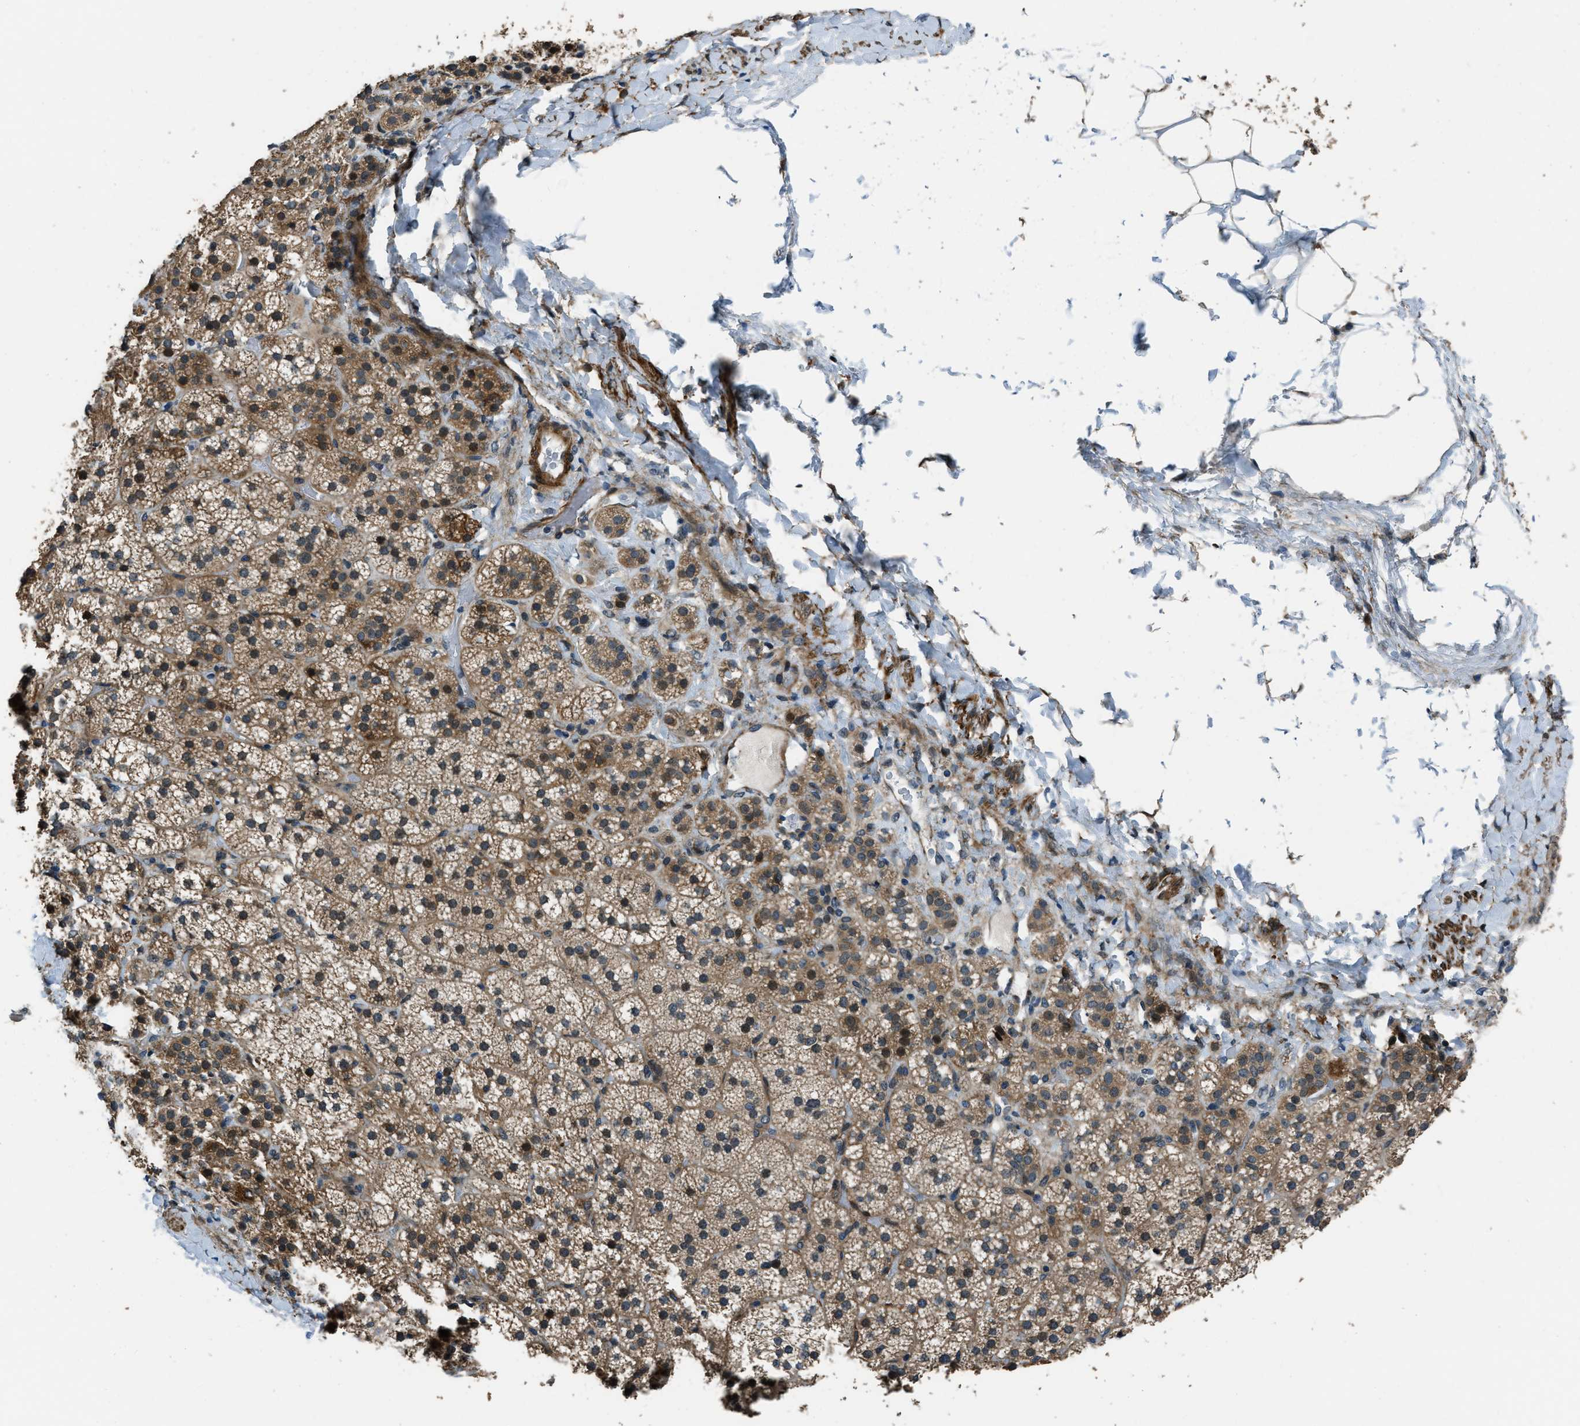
{"staining": {"intensity": "moderate", "quantity": ">75%", "location": "cytoplasmic/membranous,nuclear"}, "tissue": "adrenal gland", "cell_type": "Glandular cells", "image_type": "normal", "snomed": [{"axis": "morphology", "description": "Normal tissue, NOS"}, {"axis": "topography", "description": "Adrenal gland"}], "caption": "DAB (3,3'-diaminobenzidine) immunohistochemical staining of unremarkable adrenal gland exhibits moderate cytoplasmic/membranous,nuclear protein positivity in approximately >75% of glandular cells.", "gene": "NUDCD3", "patient": {"sex": "female", "age": 44}}